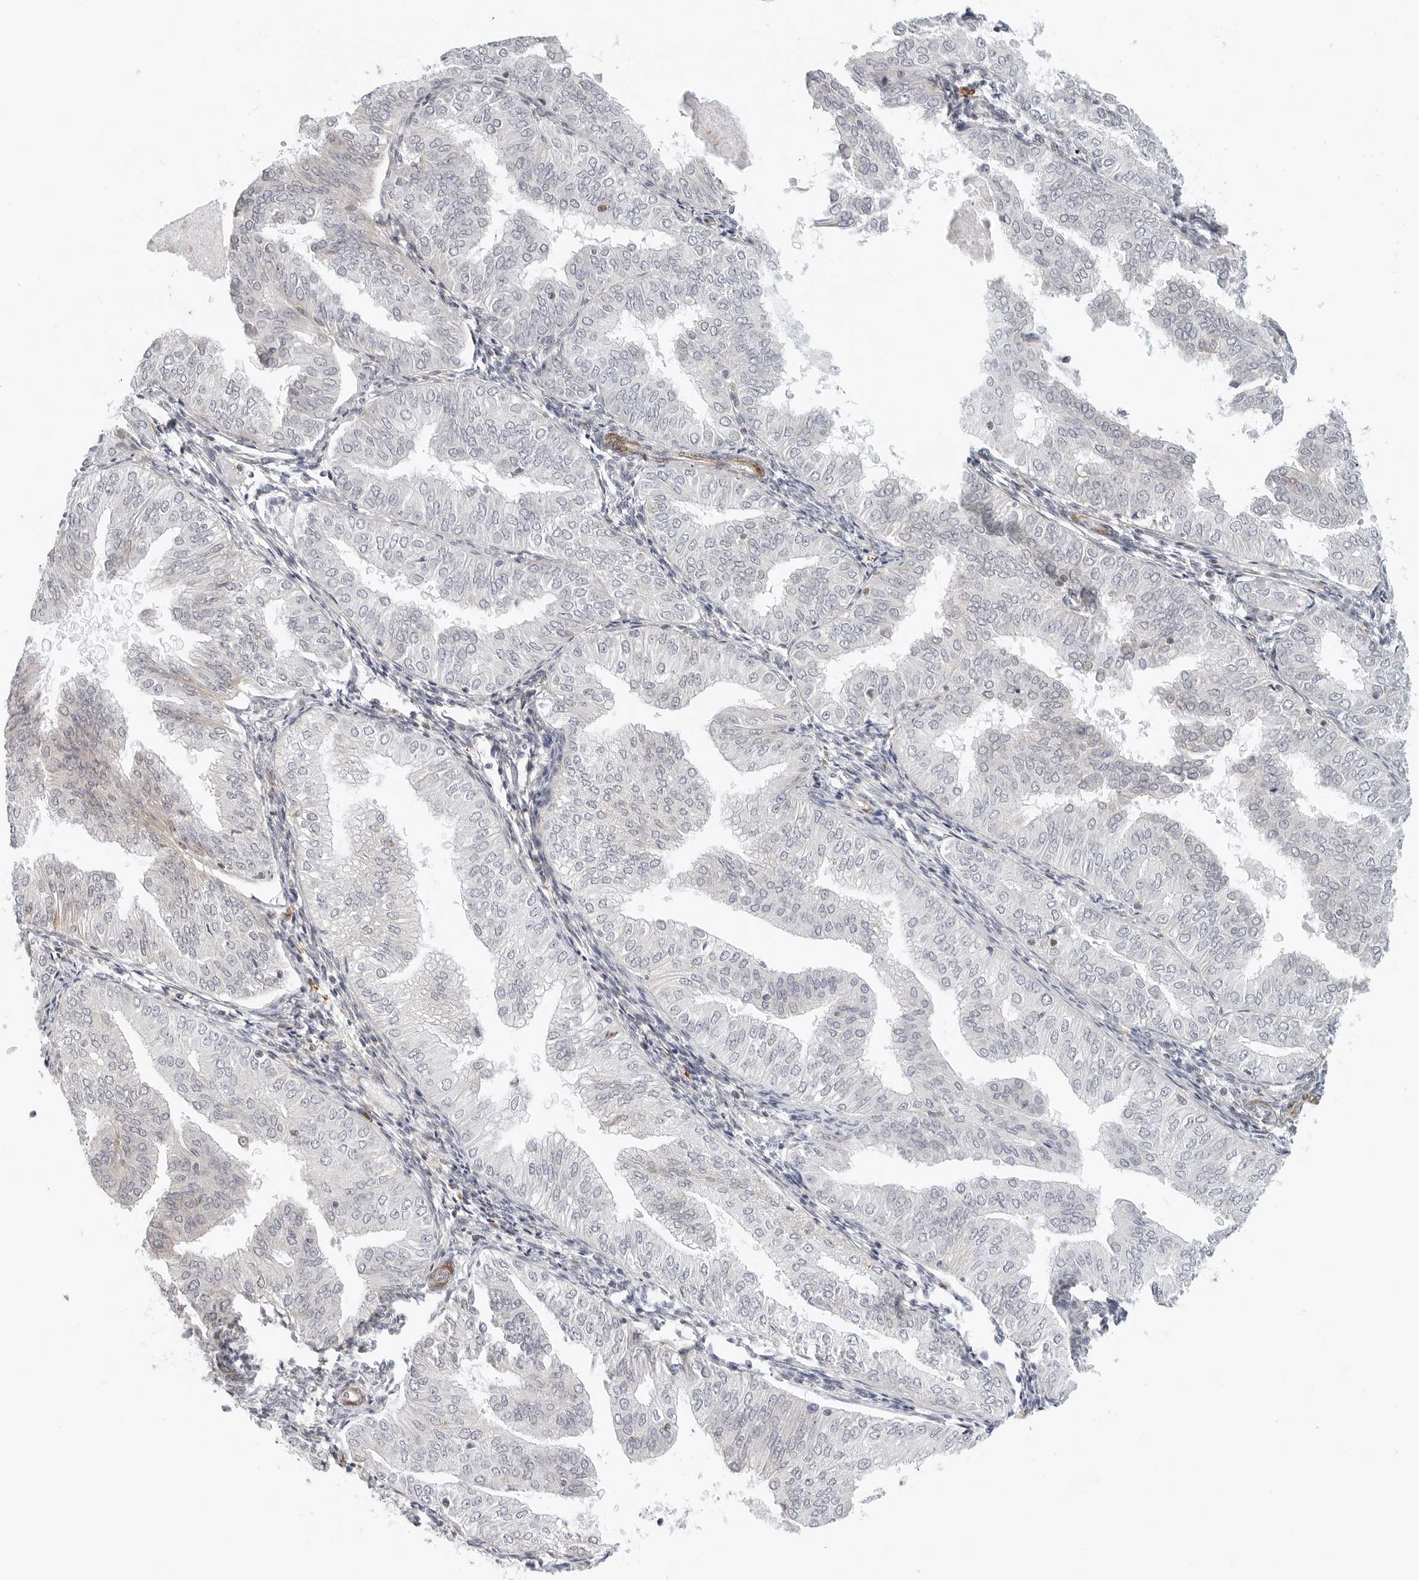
{"staining": {"intensity": "negative", "quantity": "none", "location": "none"}, "tissue": "endometrial cancer", "cell_type": "Tumor cells", "image_type": "cancer", "snomed": [{"axis": "morphology", "description": "Normal tissue, NOS"}, {"axis": "morphology", "description": "Adenocarcinoma, NOS"}, {"axis": "topography", "description": "Endometrium"}], "caption": "The image exhibits no staining of tumor cells in endometrial adenocarcinoma.", "gene": "C1QTNF1", "patient": {"sex": "female", "age": 53}}